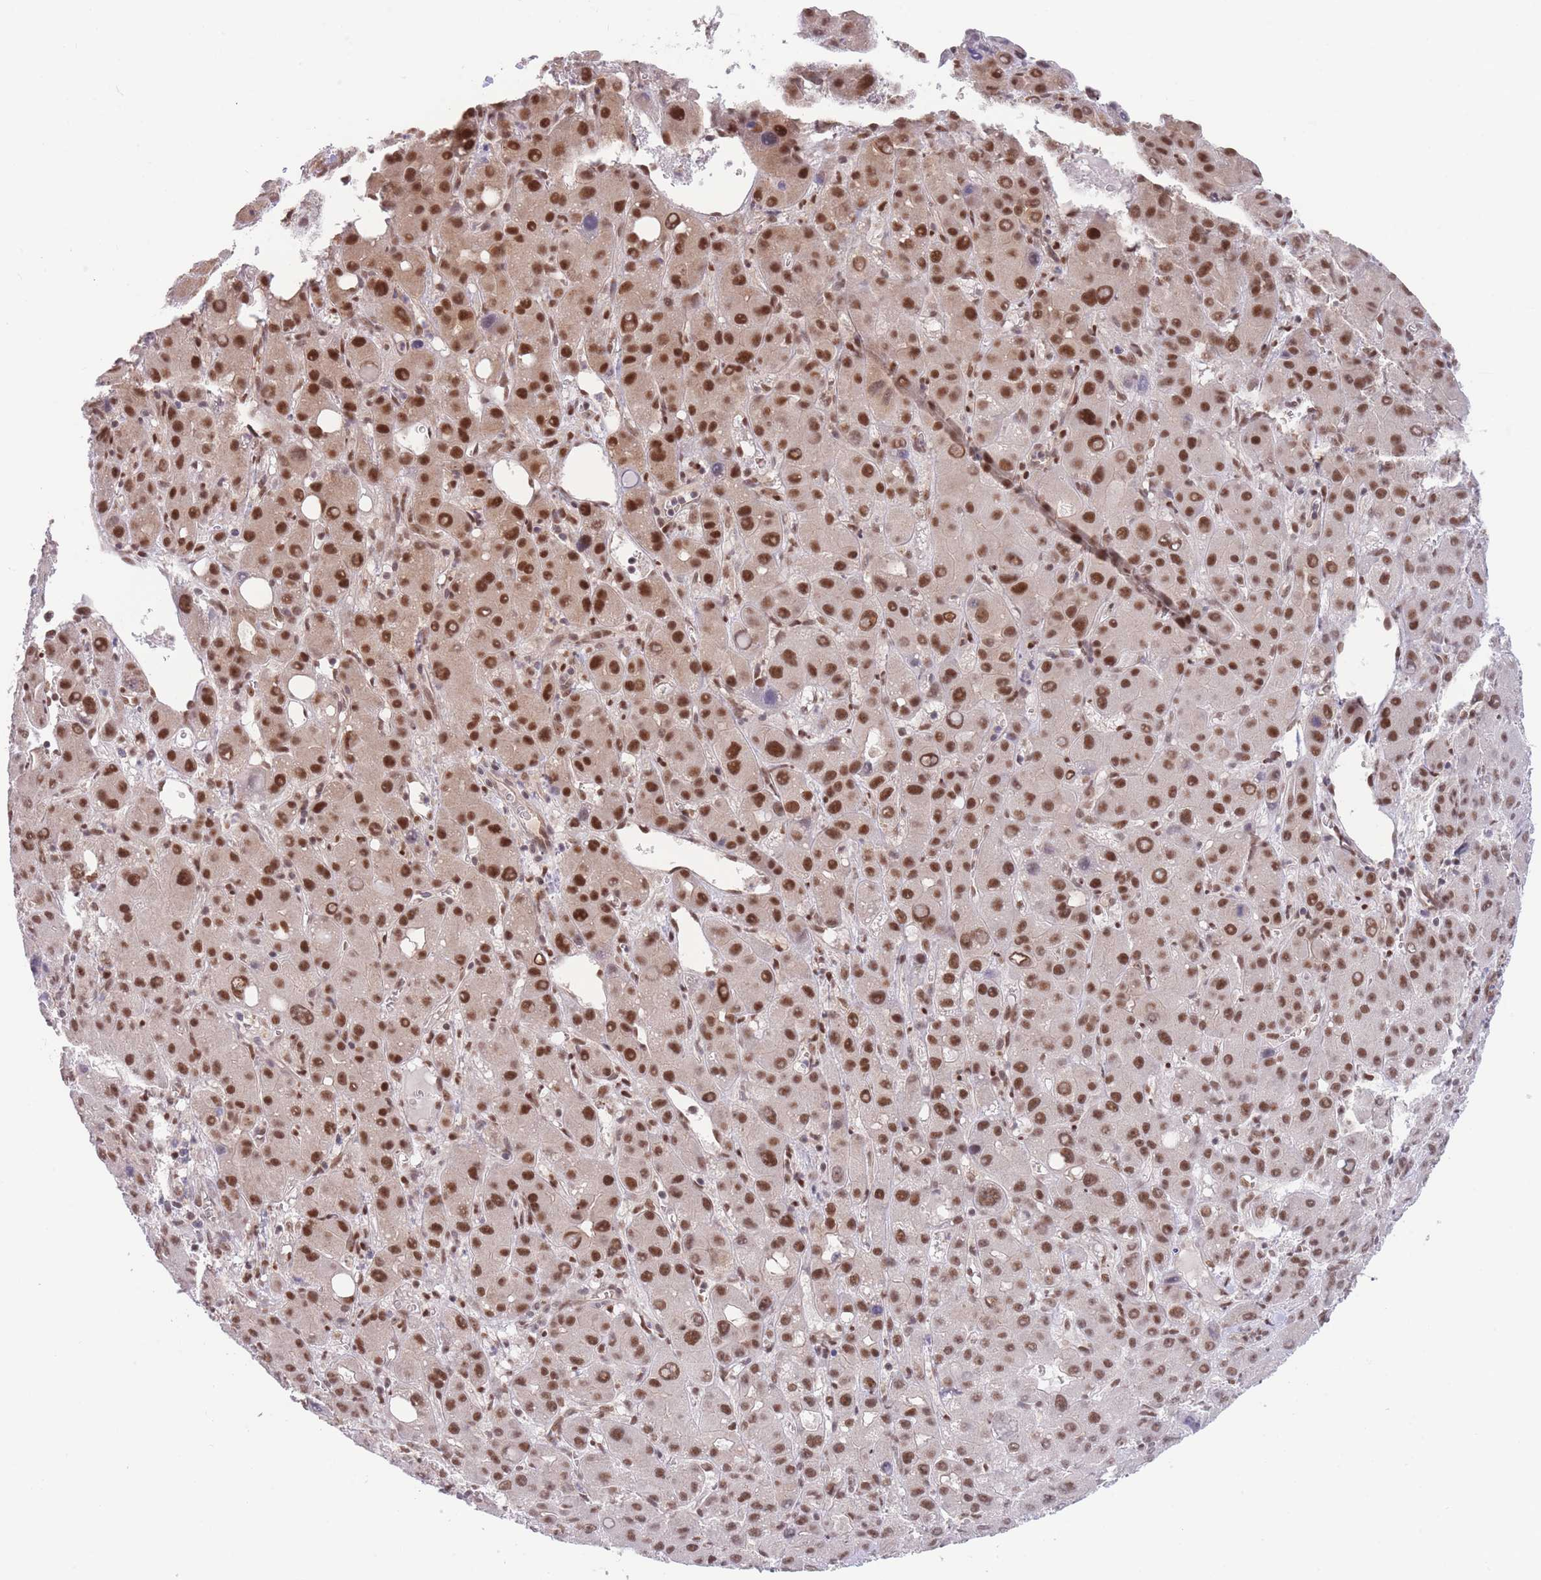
{"staining": {"intensity": "strong", "quantity": ">75%", "location": "nuclear"}, "tissue": "liver cancer", "cell_type": "Tumor cells", "image_type": "cancer", "snomed": [{"axis": "morphology", "description": "Carcinoma, Hepatocellular, NOS"}, {"axis": "topography", "description": "Liver"}], "caption": "A high-resolution photomicrograph shows immunohistochemistry staining of liver hepatocellular carcinoma, which demonstrates strong nuclear staining in approximately >75% of tumor cells. The staining is performed using DAB brown chromogen to label protein expression. The nuclei are counter-stained blue using hematoxylin.", "gene": "SMAD9", "patient": {"sex": "male", "age": 55}}